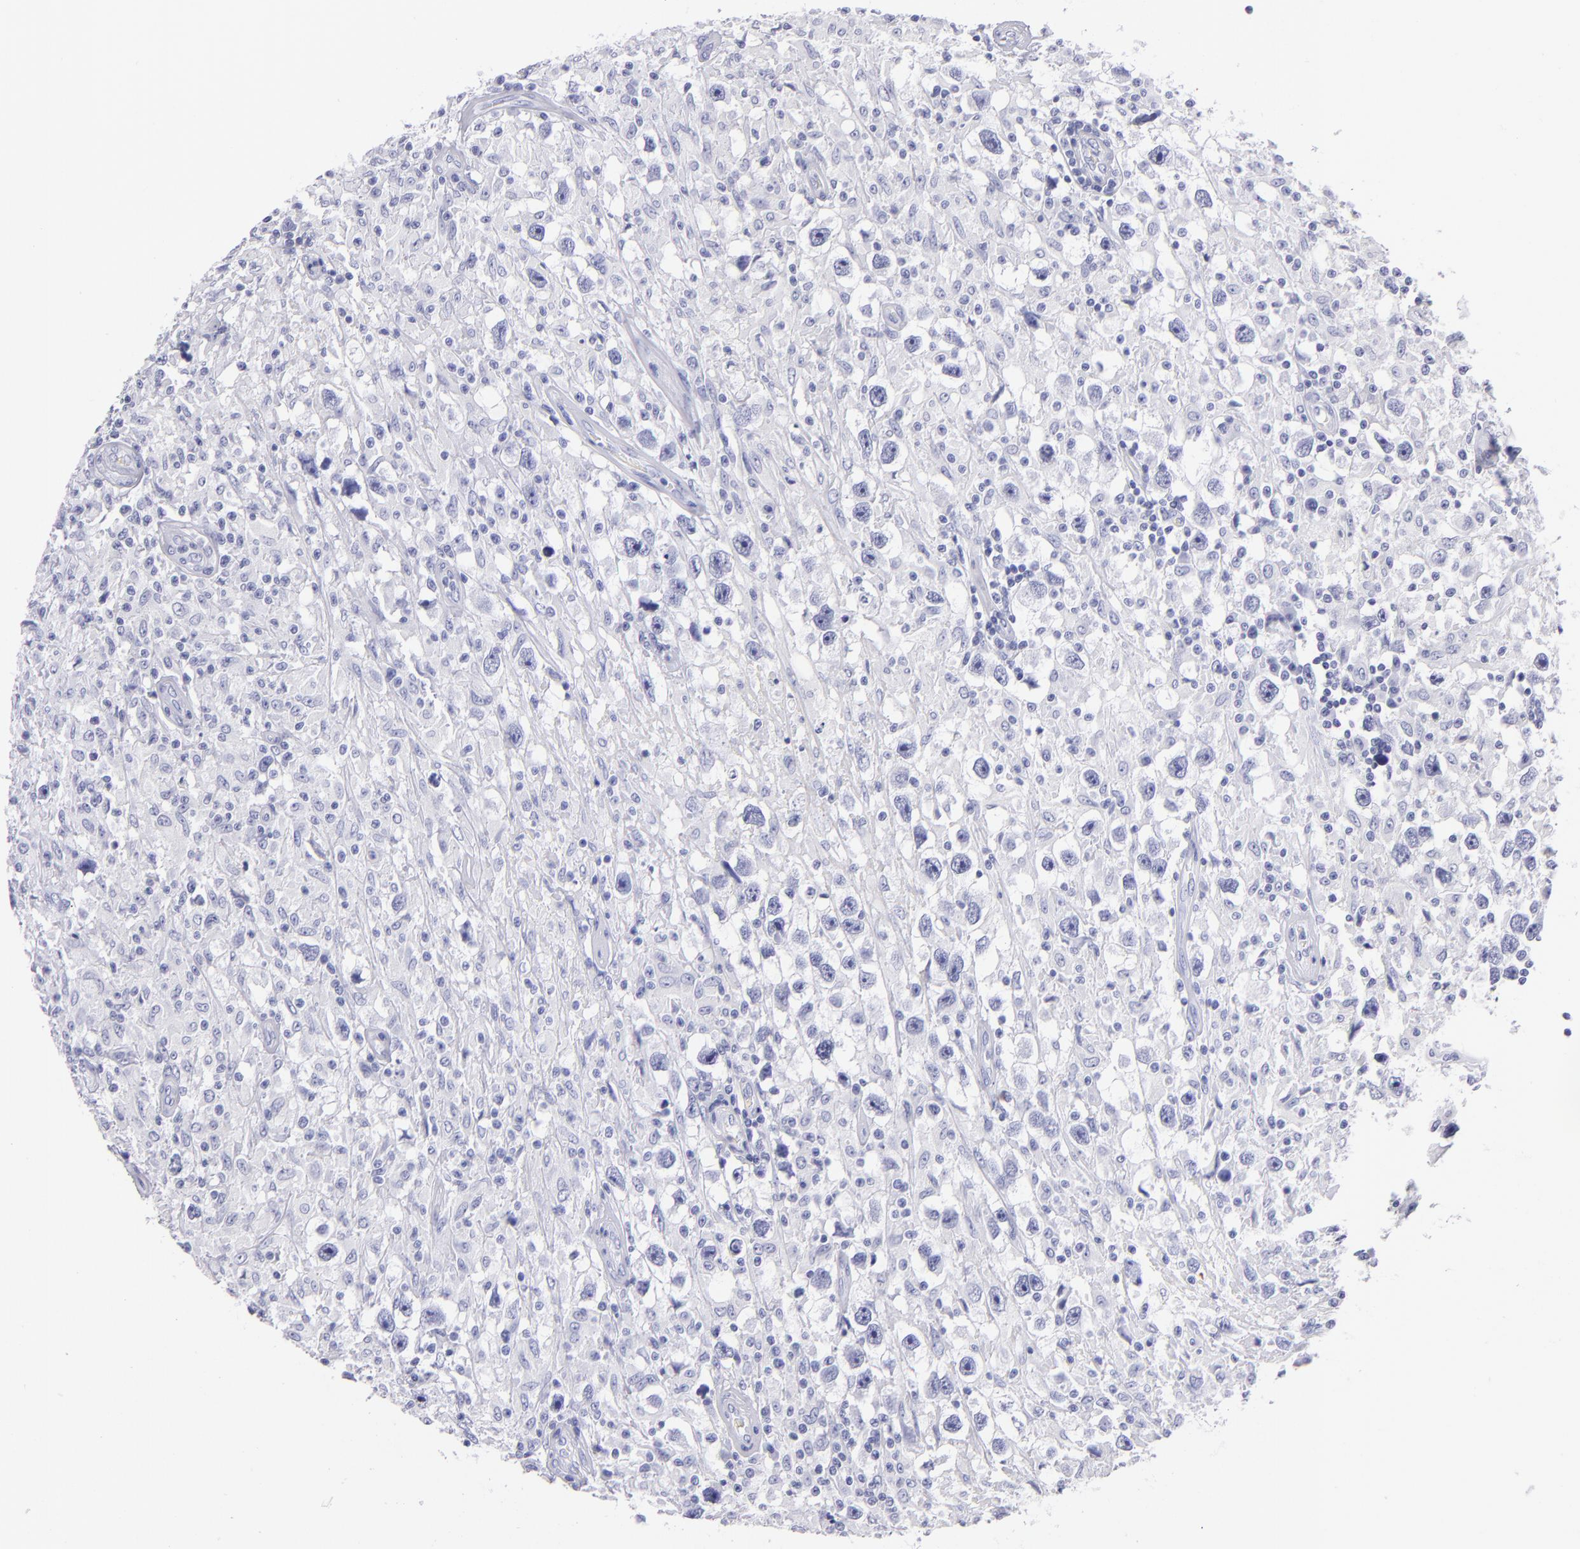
{"staining": {"intensity": "negative", "quantity": "none", "location": "none"}, "tissue": "testis cancer", "cell_type": "Tumor cells", "image_type": "cancer", "snomed": [{"axis": "morphology", "description": "Seminoma, NOS"}, {"axis": "topography", "description": "Testis"}], "caption": "Immunohistochemistry micrograph of human testis cancer stained for a protein (brown), which exhibits no staining in tumor cells.", "gene": "PRPH", "patient": {"sex": "male", "age": 34}}